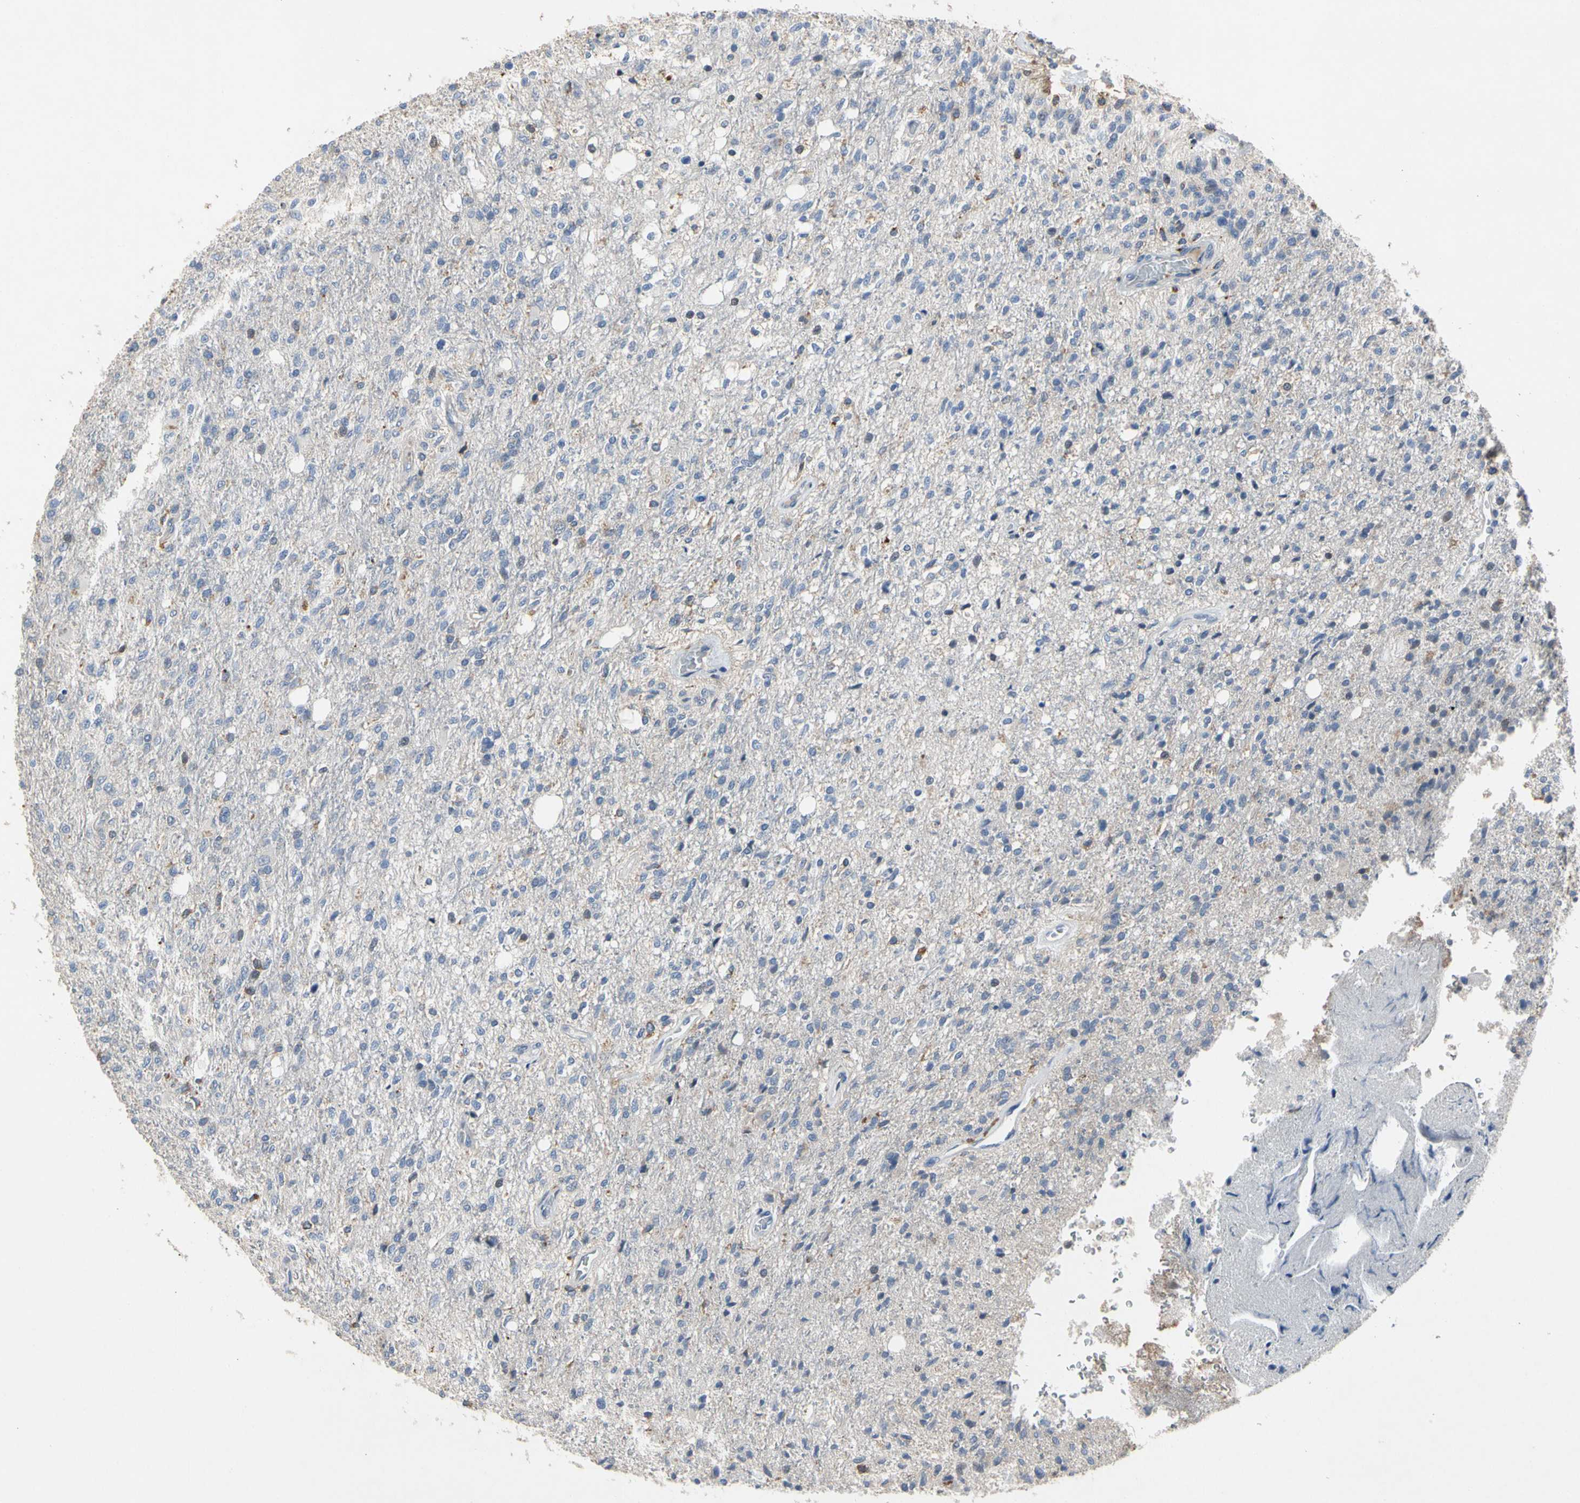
{"staining": {"intensity": "negative", "quantity": "none", "location": "none"}, "tissue": "glioma", "cell_type": "Tumor cells", "image_type": "cancer", "snomed": [{"axis": "morphology", "description": "Normal tissue, NOS"}, {"axis": "morphology", "description": "Glioma, malignant, High grade"}, {"axis": "topography", "description": "Cerebral cortex"}], "caption": "Tumor cells show no significant protein expression in glioma.", "gene": "ADA2", "patient": {"sex": "male", "age": 77}}